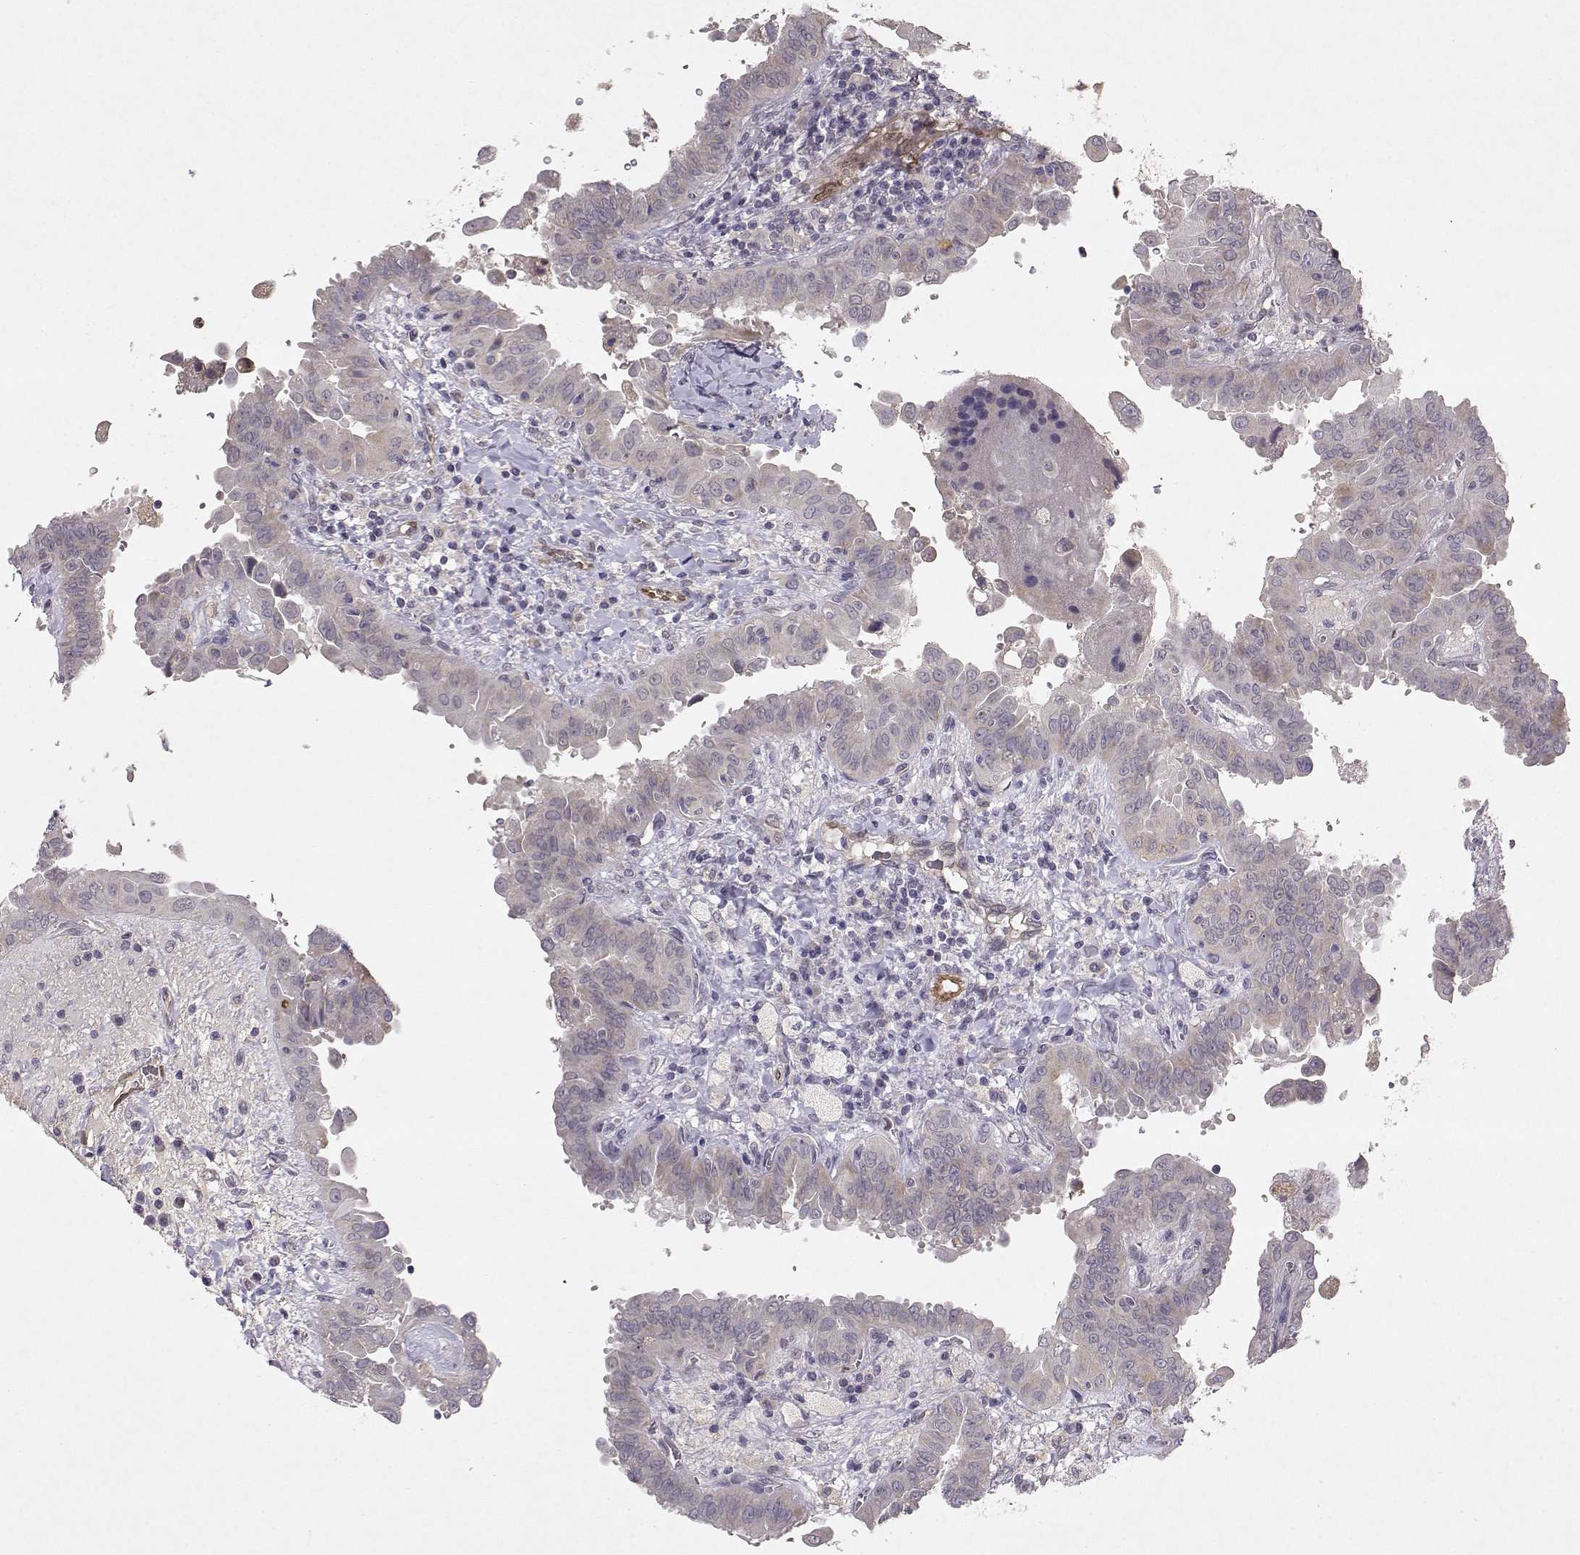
{"staining": {"intensity": "weak", "quantity": "25%-75%", "location": "cytoplasmic/membranous"}, "tissue": "thyroid cancer", "cell_type": "Tumor cells", "image_type": "cancer", "snomed": [{"axis": "morphology", "description": "Papillary adenocarcinoma, NOS"}, {"axis": "topography", "description": "Thyroid gland"}], "caption": "Protein staining of thyroid cancer tissue reveals weak cytoplasmic/membranous positivity in about 25%-75% of tumor cells.", "gene": "BMX", "patient": {"sex": "female", "age": 37}}